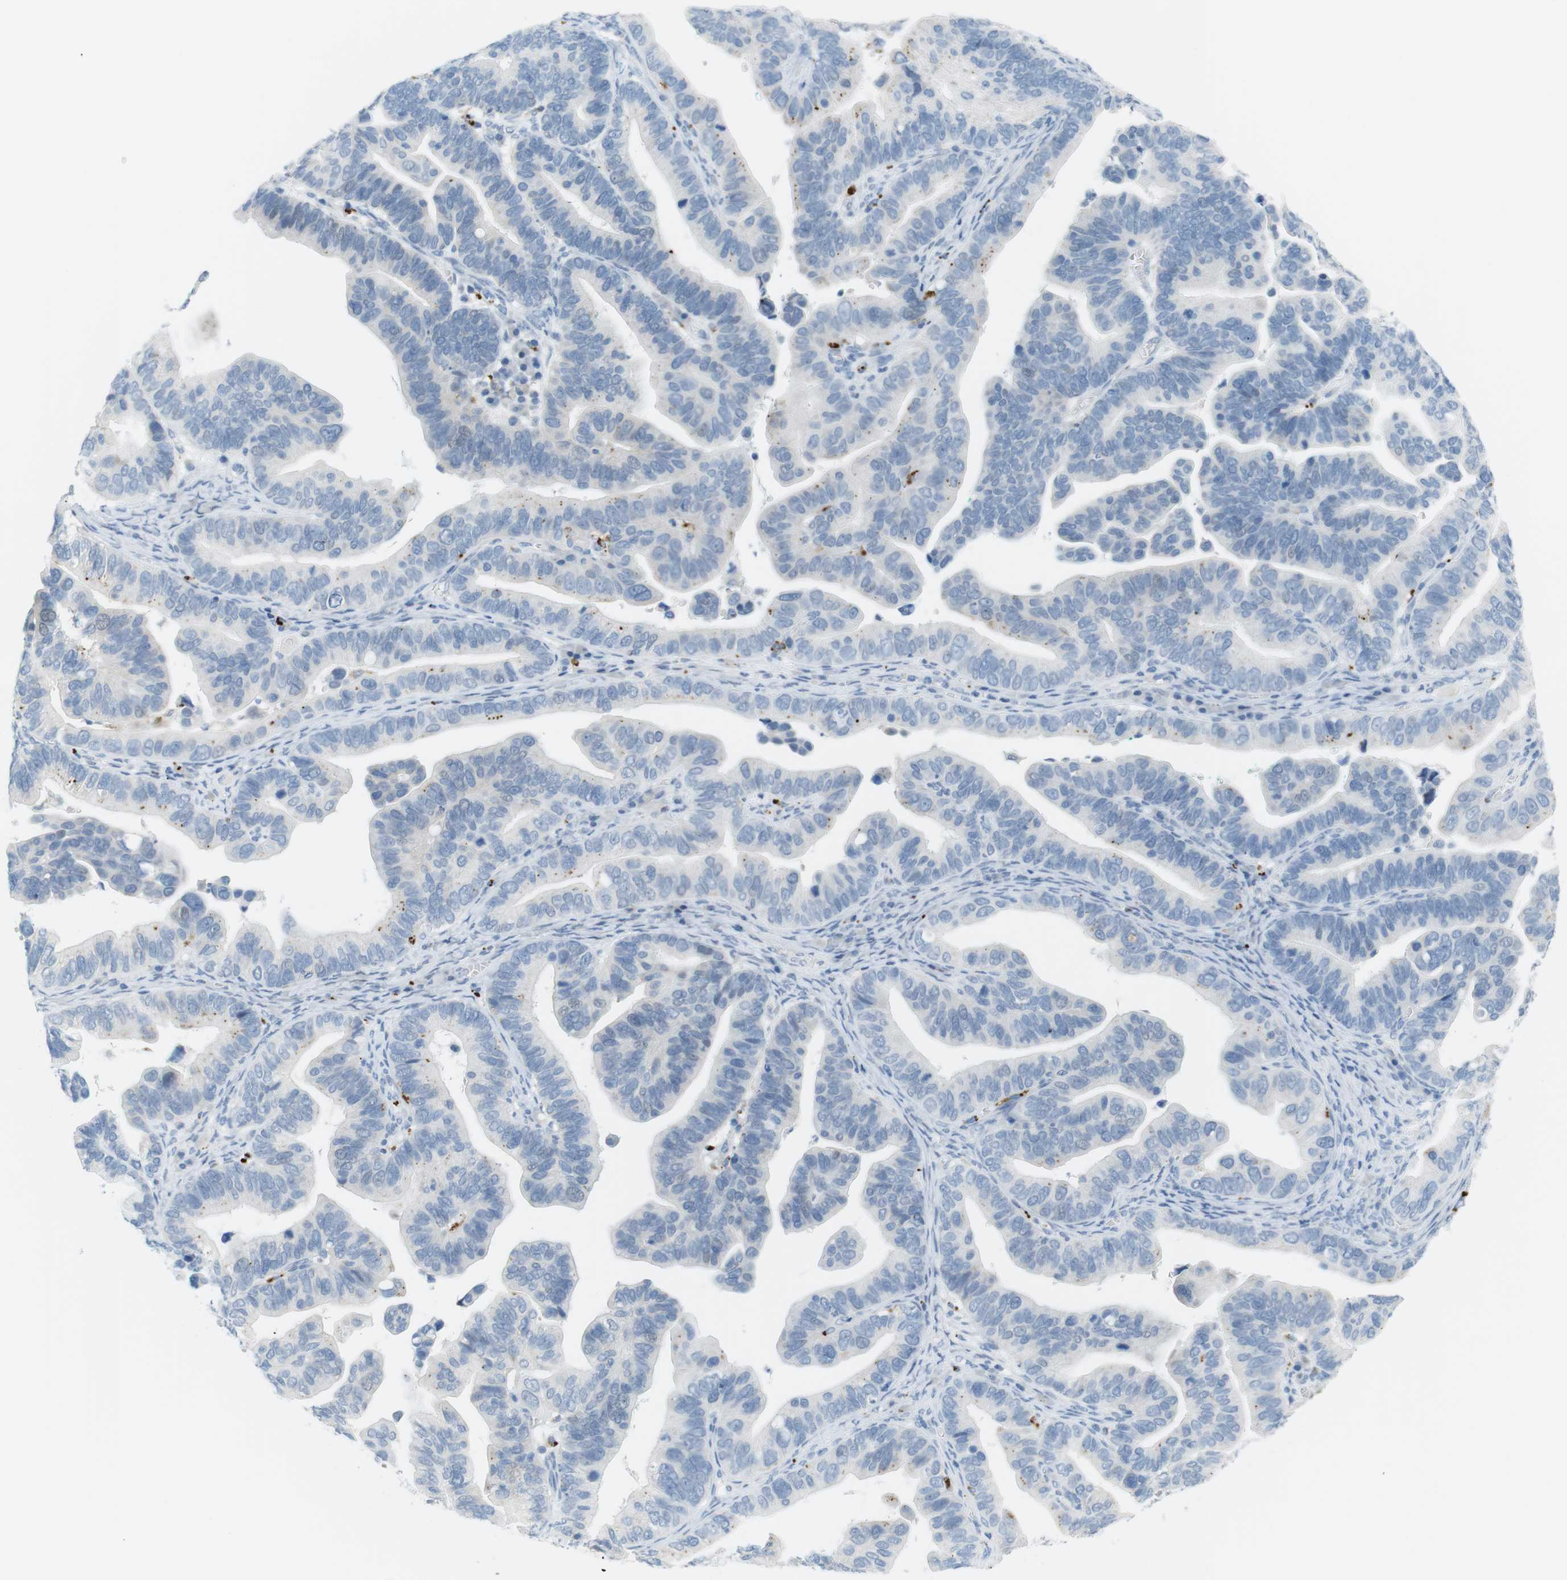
{"staining": {"intensity": "negative", "quantity": "none", "location": "none"}, "tissue": "ovarian cancer", "cell_type": "Tumor cells", "image_type": "cancer", "snomed": [{"axis": "morphology", "description": "Cystadenocarcinoma, serous, NOS"}, {"axis": "topography", "description": "Ovary"}], "caption": "There is no significant positivity in tumor cells of ovarian cancer.", "gene": "YIPF1", "patient": {"sex": "female", "age": 56}}